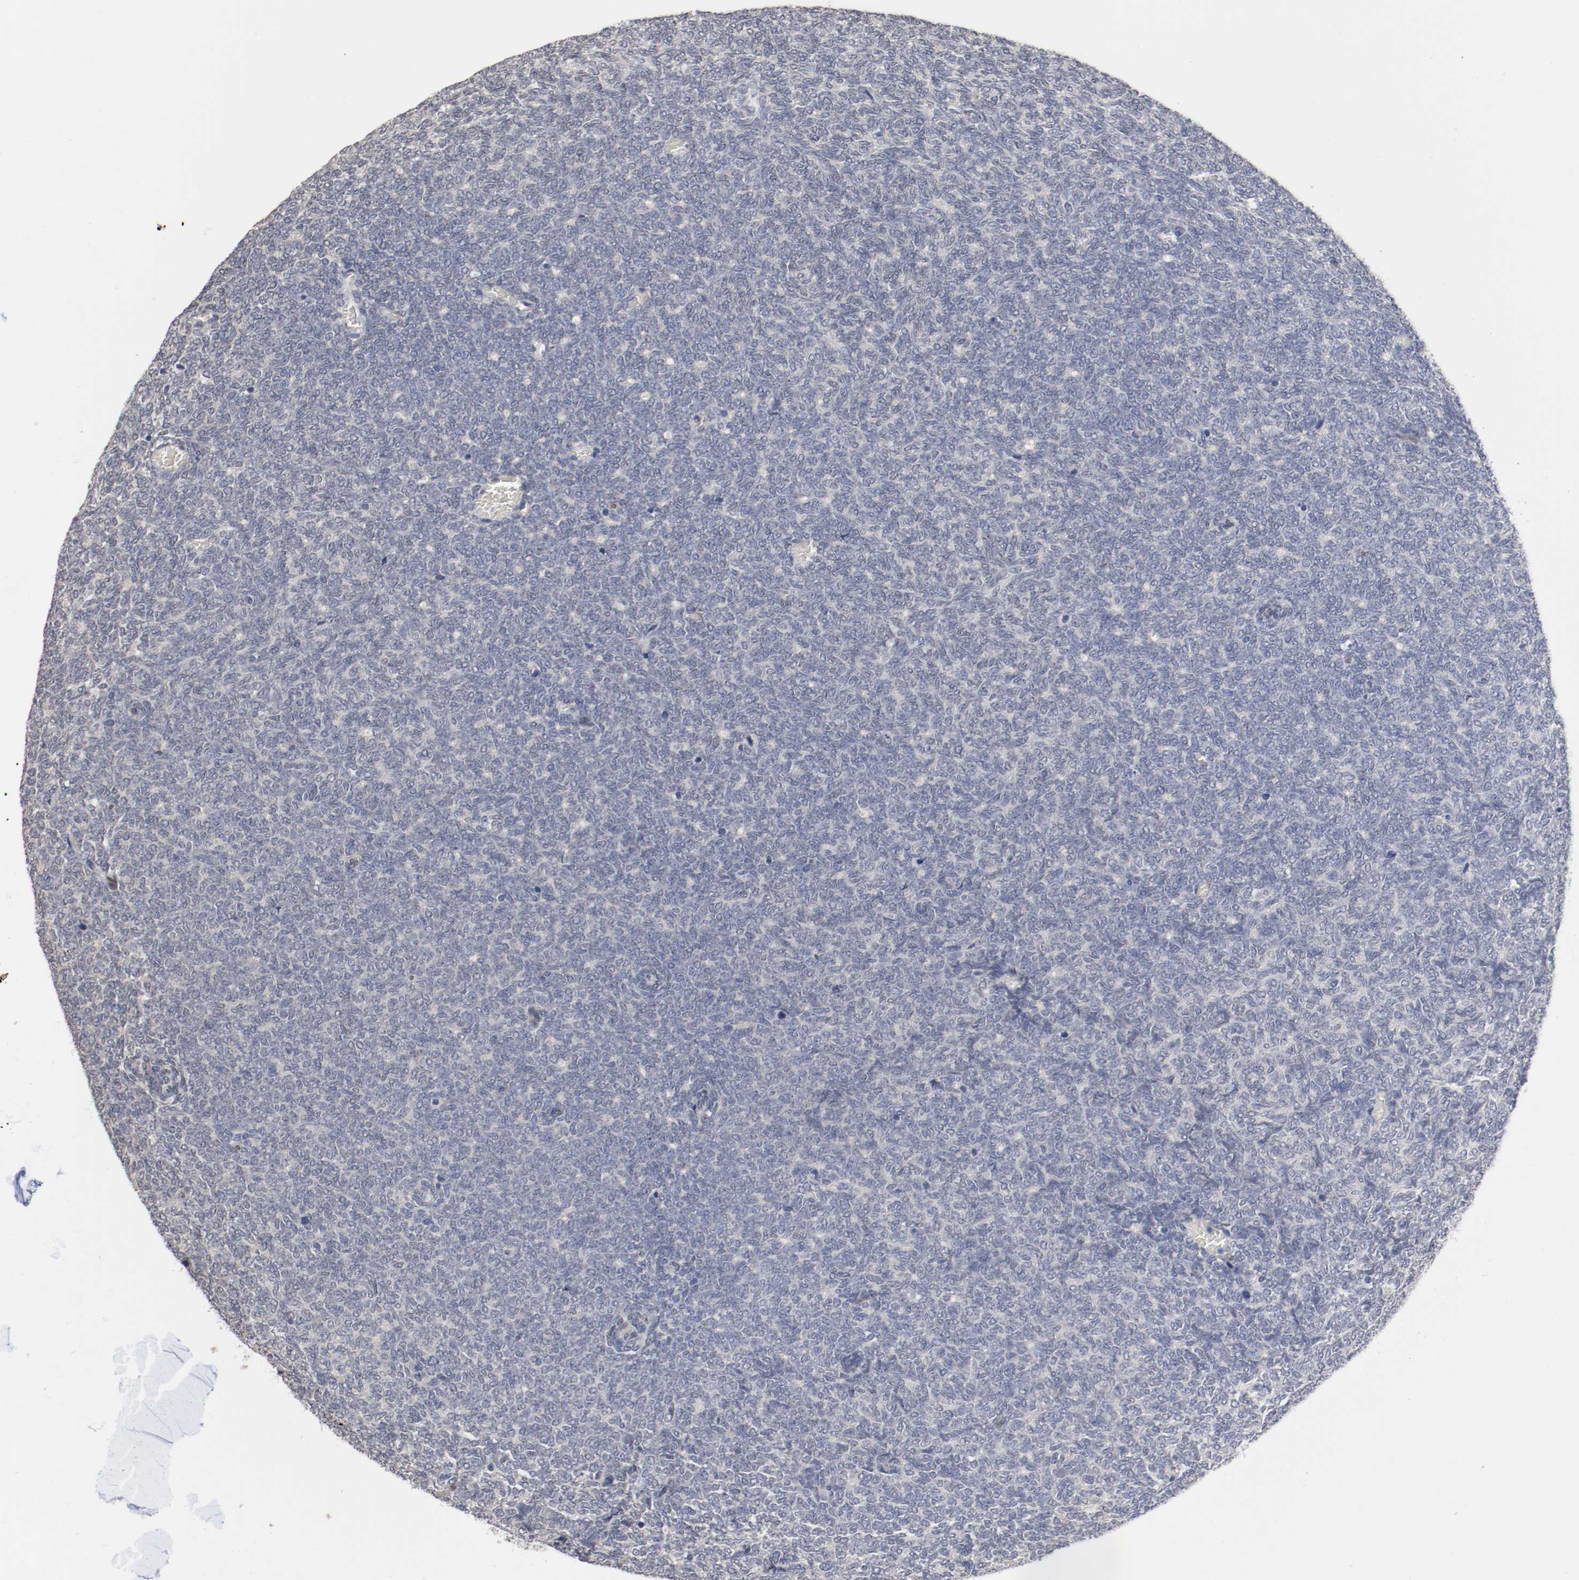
{"staining": {"intensity": "negative", "quantity": "none", "location": "none"}, "tissue": "renal cancer", "cell_type": "Tumor cells", "image_type": "cancer", "snomed": [{"axis": "morphology", "description": "Neoplasm, malignant, NOS"}, {"axis": "topography", "description": "Kidney"}], "caption": "Immunohistochemistry of renal cancer reveals no positivity in tumor cells.", "gene": "FOSL2", "patient": {"sex": "male", "age": 28}}